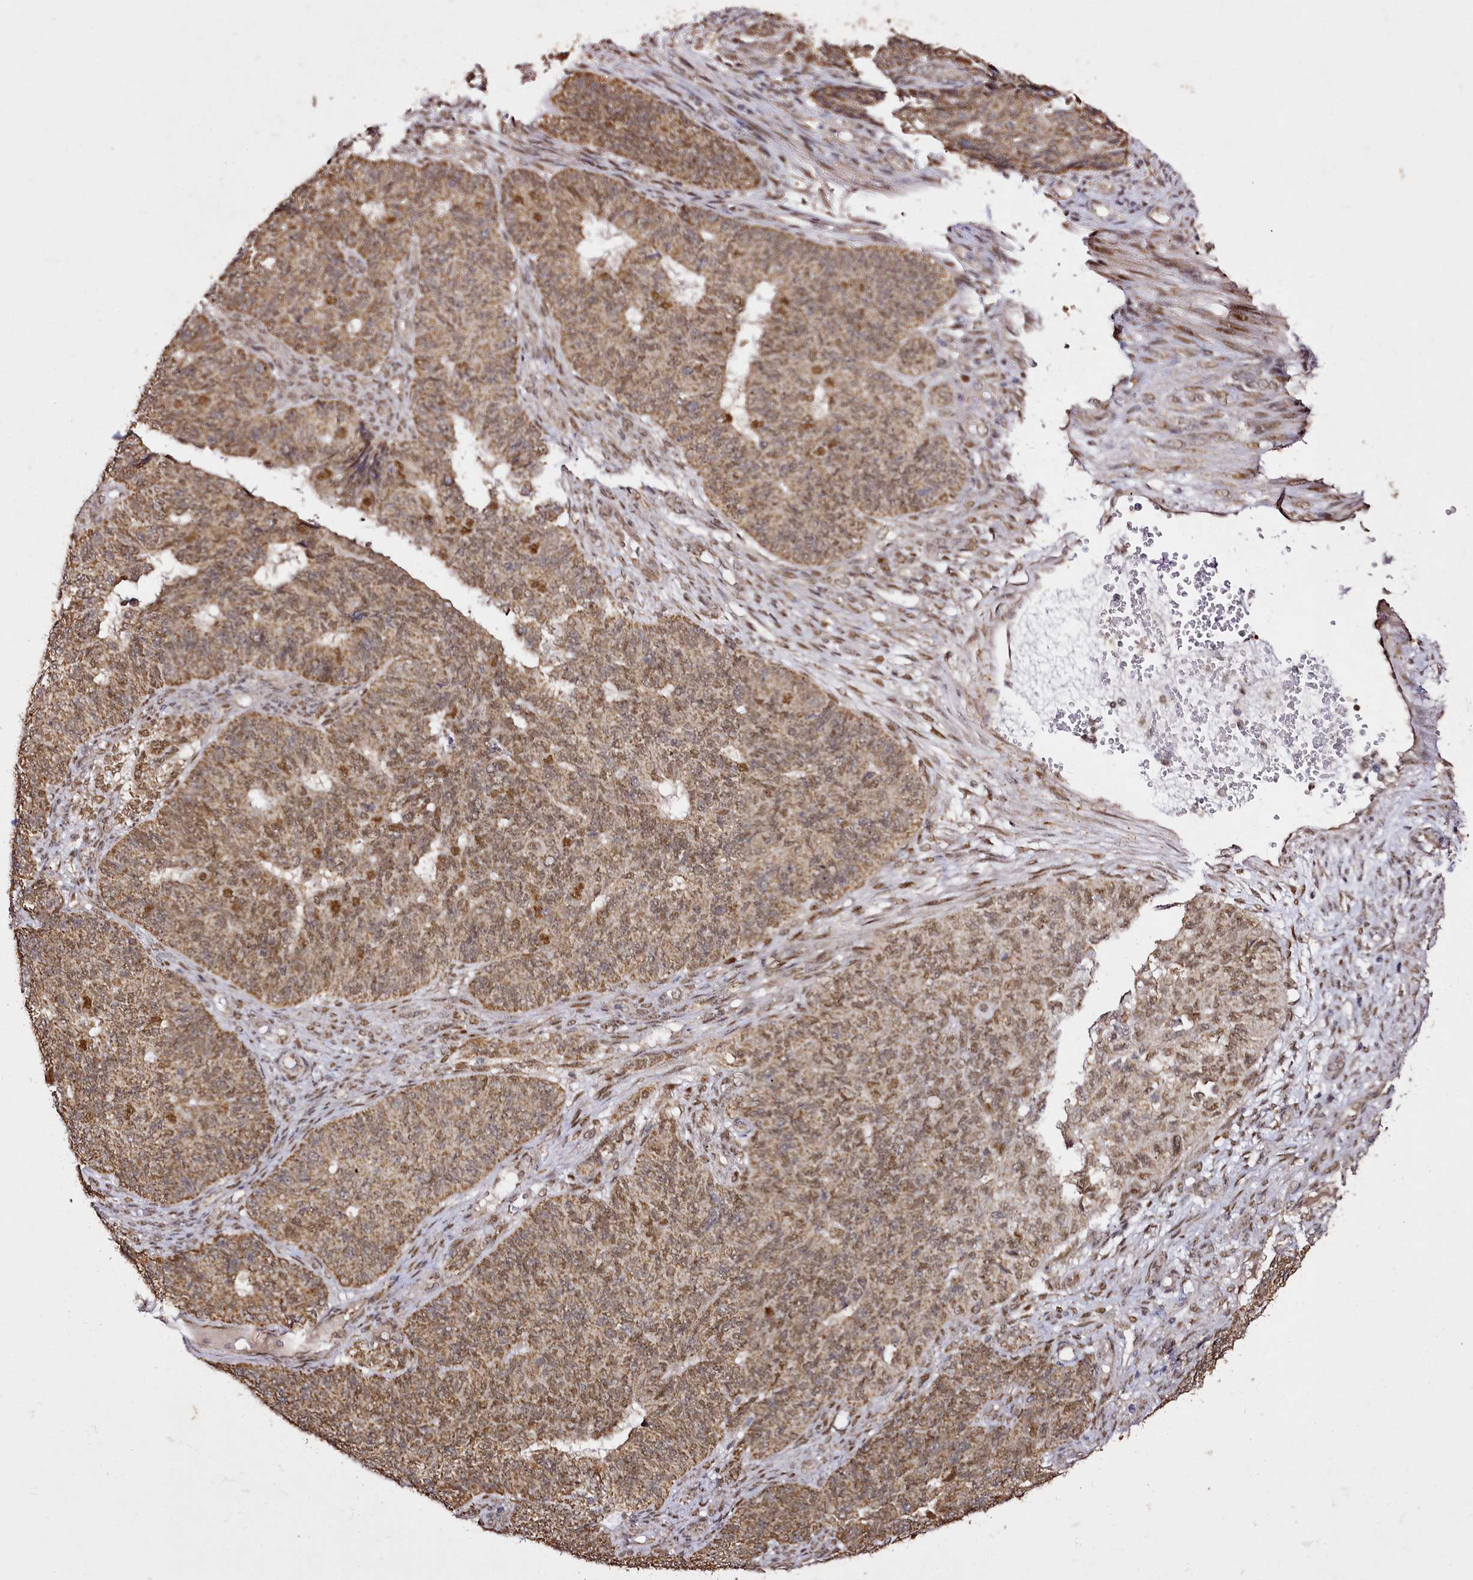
{"staining": {"intensity": "moderate", "quantity": ">75%", "location": "cytoplasmic/membranous,nuclear"}, "tissue": "endometrial cancer", "cell_type": "Tumor cells", "image_type": "cancer", "snomed": [{"axis": "morphology", "description": "Adenocarcinoma, NOS"}, {"axis": "topography", "description": "Endometrium"}], "caption": "Endometrial cancer stained for a protein shows moderate cytoplasmic/membranous and nuclear positivity in tumor cells. The staining is performed using DAB brown chromogen to label protein expression. The nuclei are counter-stained blue using hematoxylin.", "gene": "EDIL3", "patient": {"sex": "female", "age": 32}}